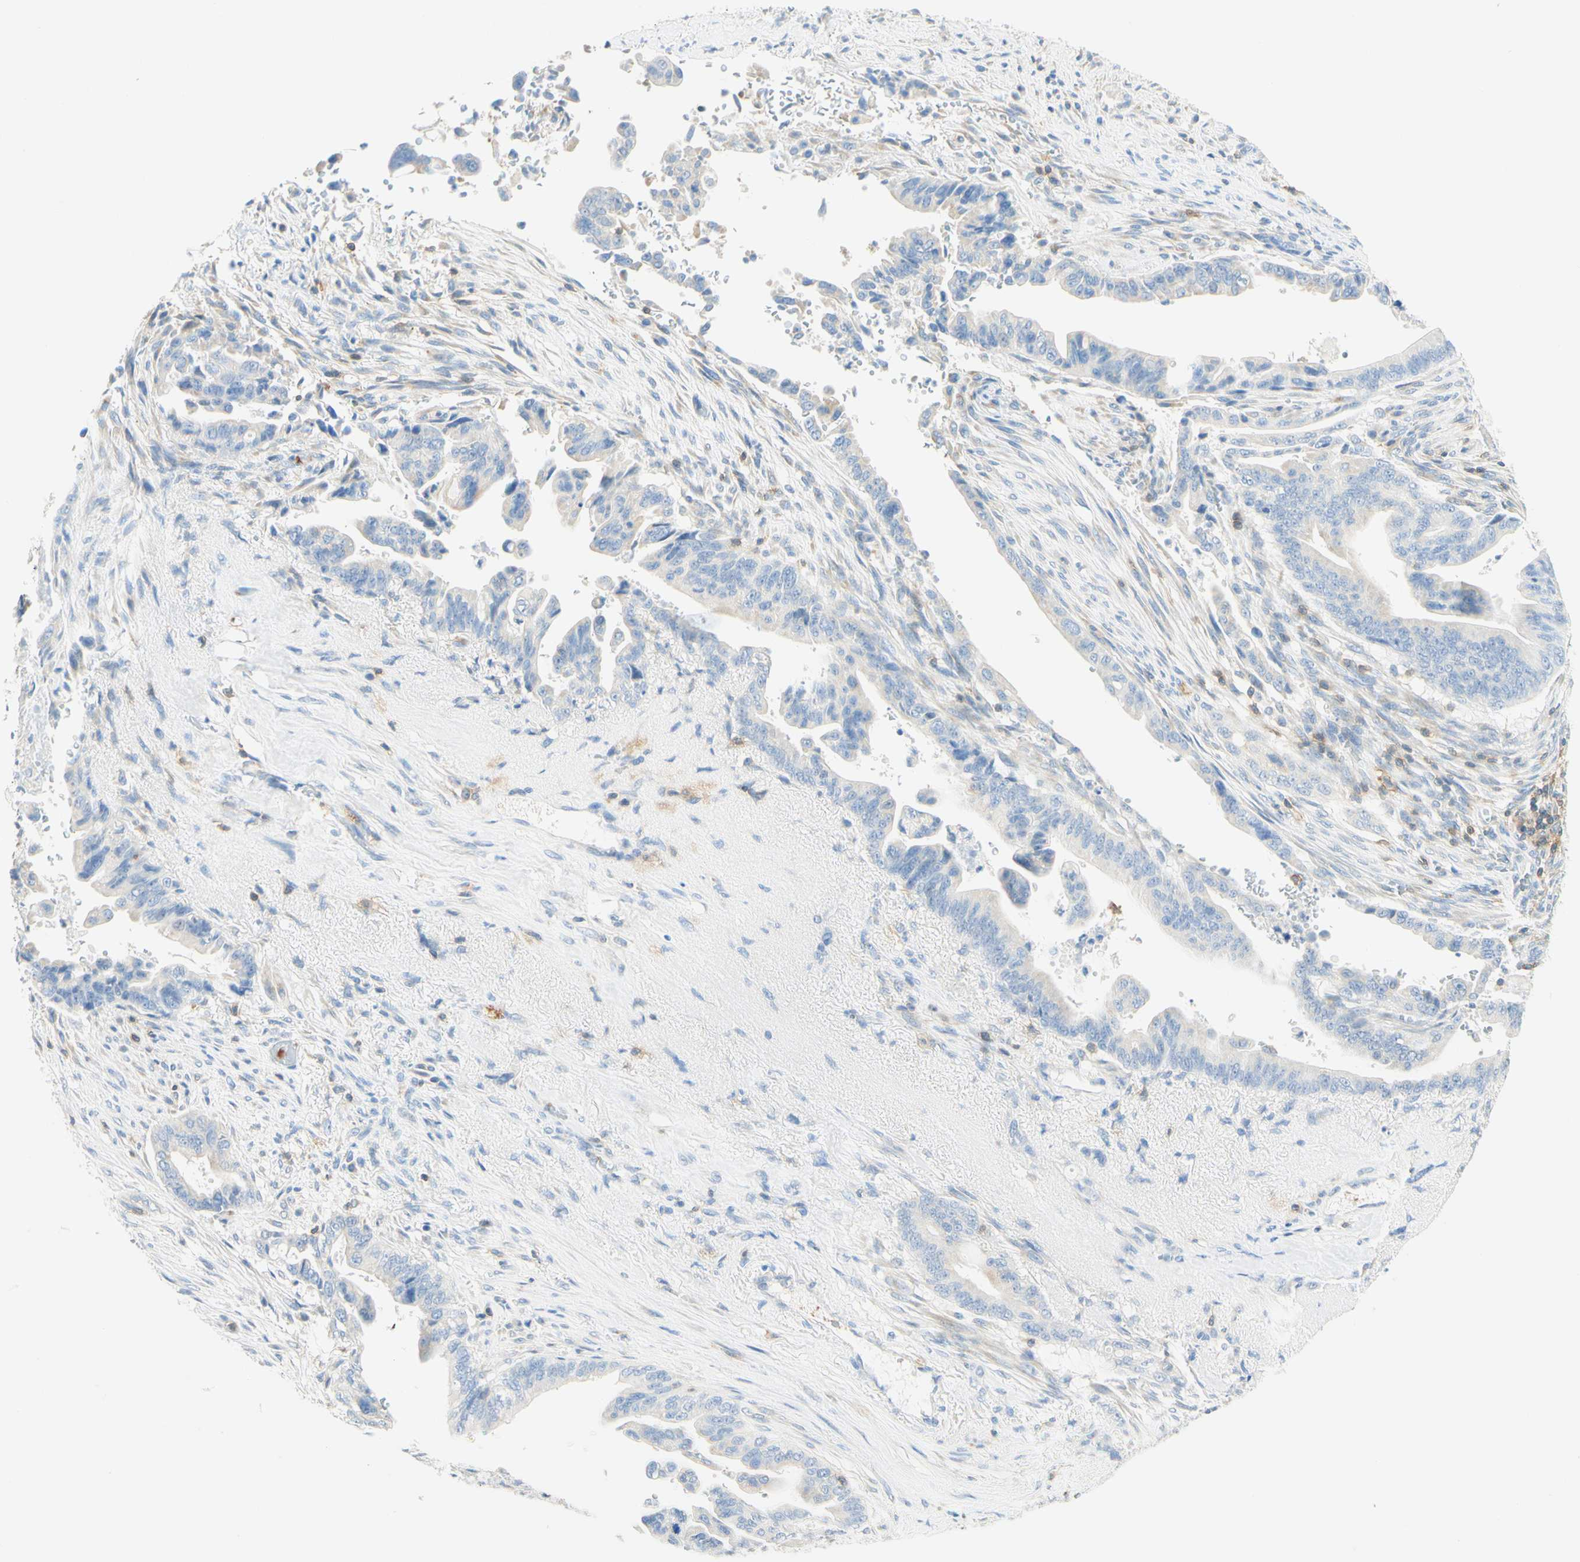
{"staining": {"intensity": "negative", "quantity": "none", "location": "none"}, "tissue": "pancreatic cancer", "cell_type": "Tumor cells", "image_type": "cancer", "snomed": [{"axis": "morphology", "description": "Adenocarcinoma, NOS"}, {"axis": "topography", "description": "Pancreas"}], "caption": "There is no significant expression in tumor cells of pancreatic cancer. (Brightfield microscopy of DAB (3,3'-diaminobenzidine) IHC at high magnification).", "gene": "LAT", "patient": {"sex": "male", "age": 70}}